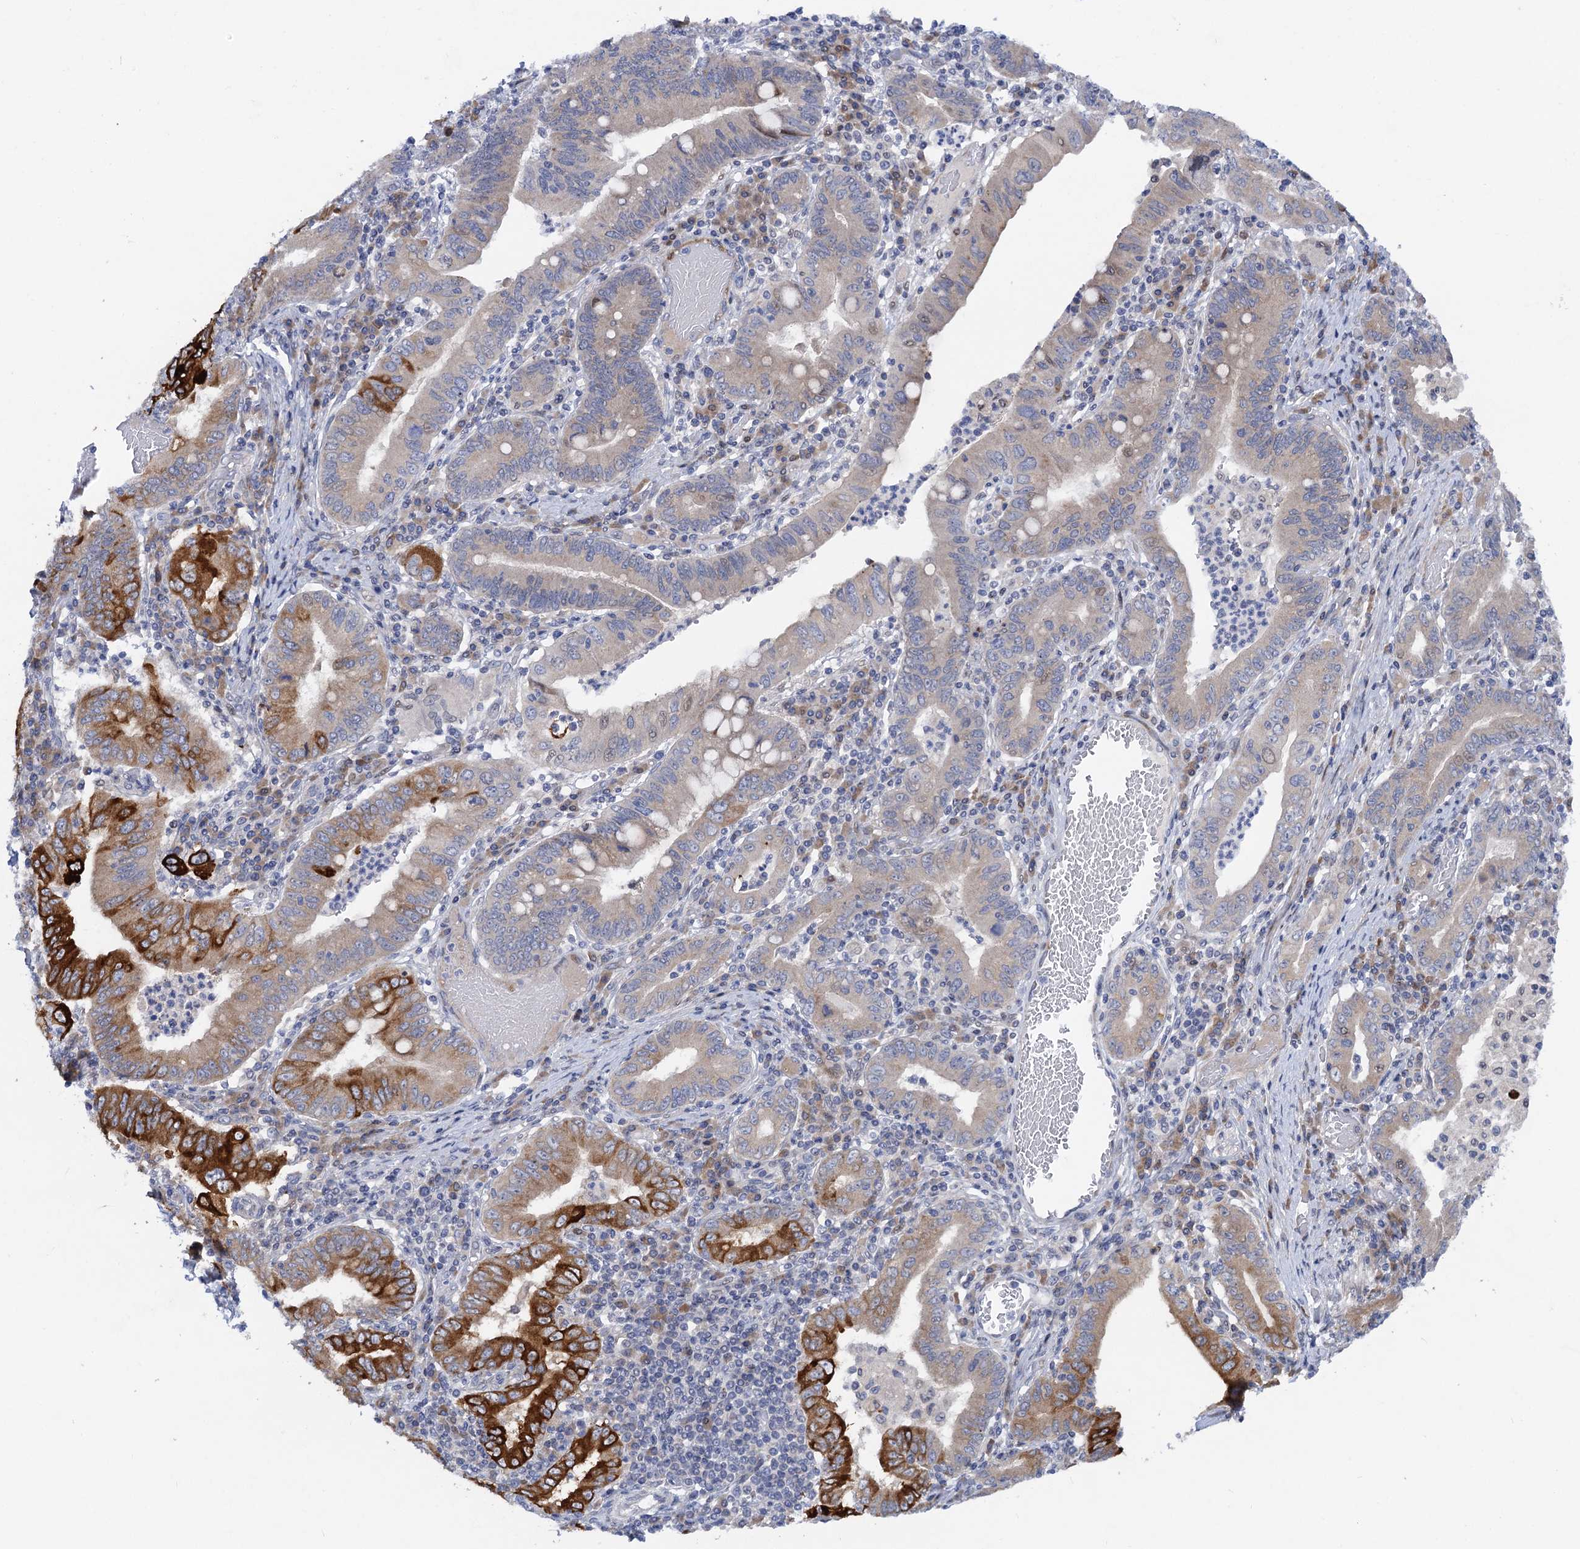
{"staining": {"intensity": "strong", "quantity": "<25%", "location": "cytoplasmic/membranous"}, "tissue": "stomach cancer", "cell_type": "Tumor cells", "image_type": "cancer", "snomed": [{"axis": "morphology", "description": "Normal tissue, NOS"}, {"axis": "morphology", "description": "Adenocarcinoma, NOS"}, {"axis": "topography", "description": "Esophagus"}, {"axis": "topography", "description": "Stomach, upper"}, {"axis": "topography", "description": "Peripheral nerve tissue"}], "caption": "DAB (3,3'-diaminobenzidine) immunohistochemical staining of stomach cancer (adenocarcinoma) exhibits strong cytoplasmic/membranous protein staining in about <25% of tumor cells. Using DAB (3,3'-diaminobenzidine) (brown) and hematoxylin (blue) stains, captured at high magnification using brightfield microscopy.", "gene": "QPCTL", "patient": {"sex": "male", "age": 62}}